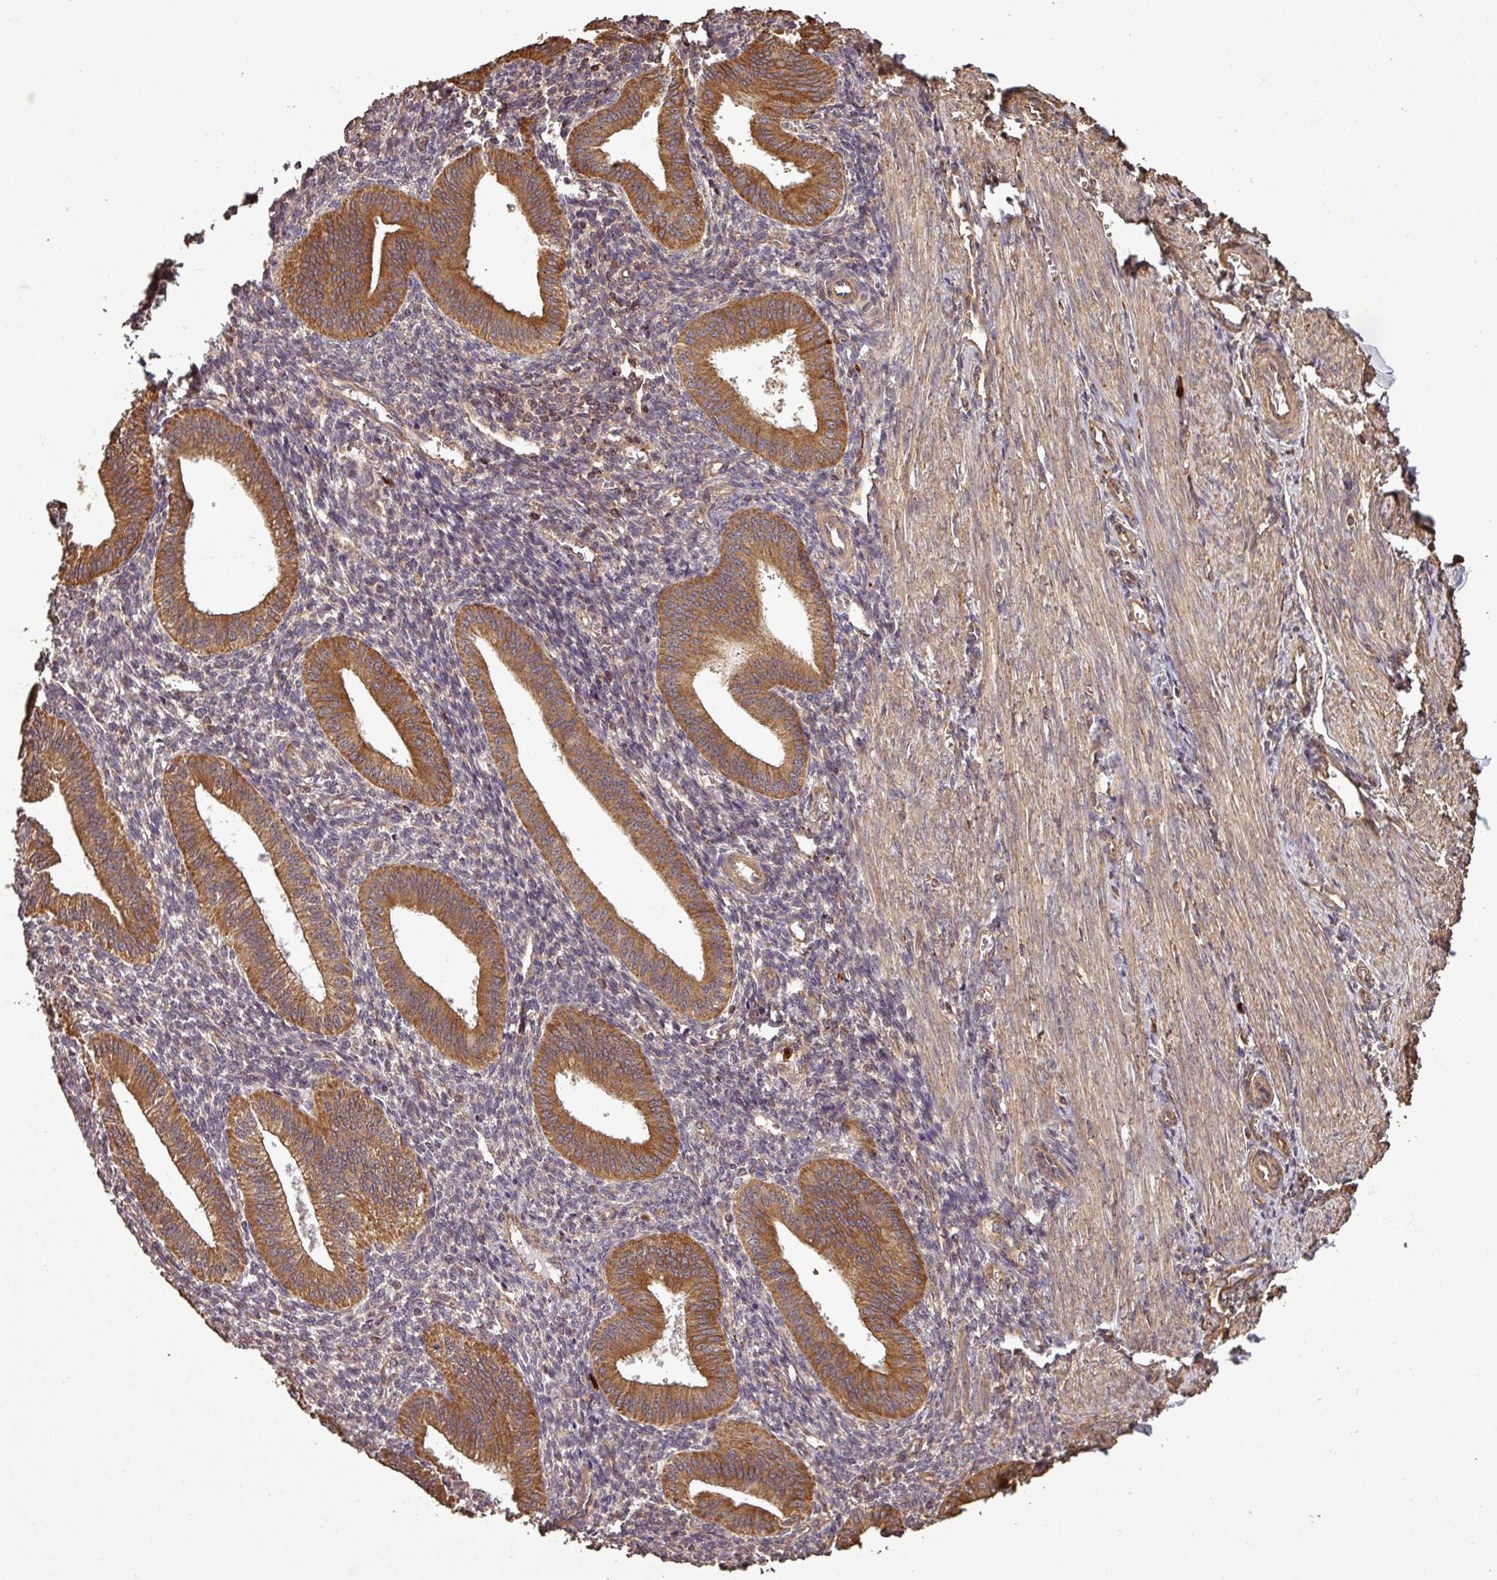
{"staining": {"intensity": "negative", "quantity": "none", "location": "none"}, "tissue": "endometrium", "cell_type": "Cells in endometrial stroma", "image_type": "normal", "snomed": [{"axis": "morphology", "description": "Normal tissue, NOS"}, {"axis": "topography", "description": "Endometrium"}], "caption": "The micrograph displays no significant expression in cells in endometrial stroma of endometrium. (Brightfield microscopy of DAB IHC at high magnification).", "gene": "PLEKHM1", "patient": {"sex": "female", "age": 34}}